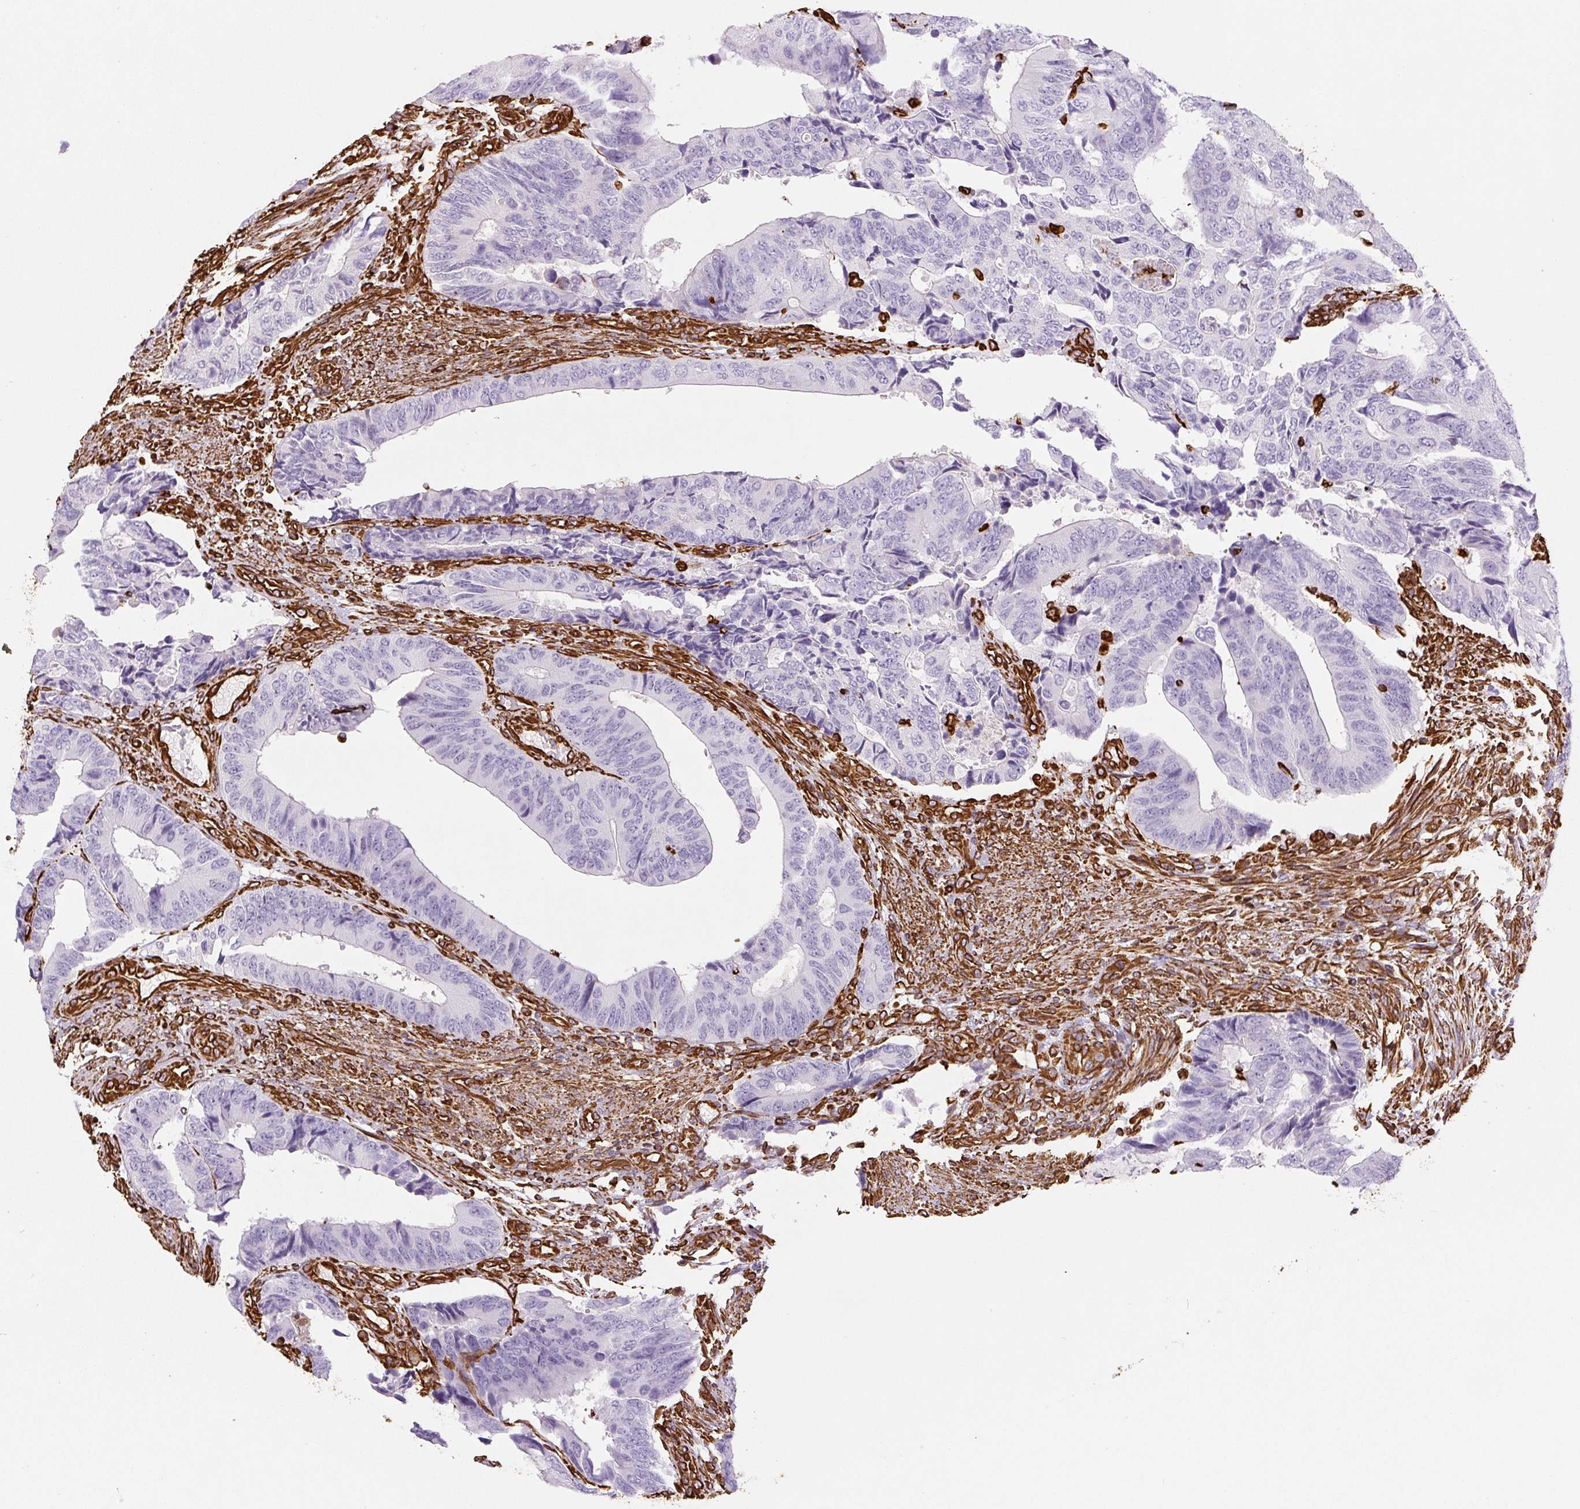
{"staining": {"intensity": "negative", "quantity": "none", "location": "none"}, "tissue": "colorectal cancer", "cell_type": "Tumor cells", "image_type": "cancer", "snomed": [{"axis": "morphology", "description": "Adenocarcinoma, NOS"}, {"axis": "topography", "description": "Colon"}], "caption": "IHC image of human adenocarcinoma (colorectal) stained for a protein (brown), which demonstrates no staining in tumor cells.", "gene": "VIM", "patient": {"sex": "male", "age": 87}}